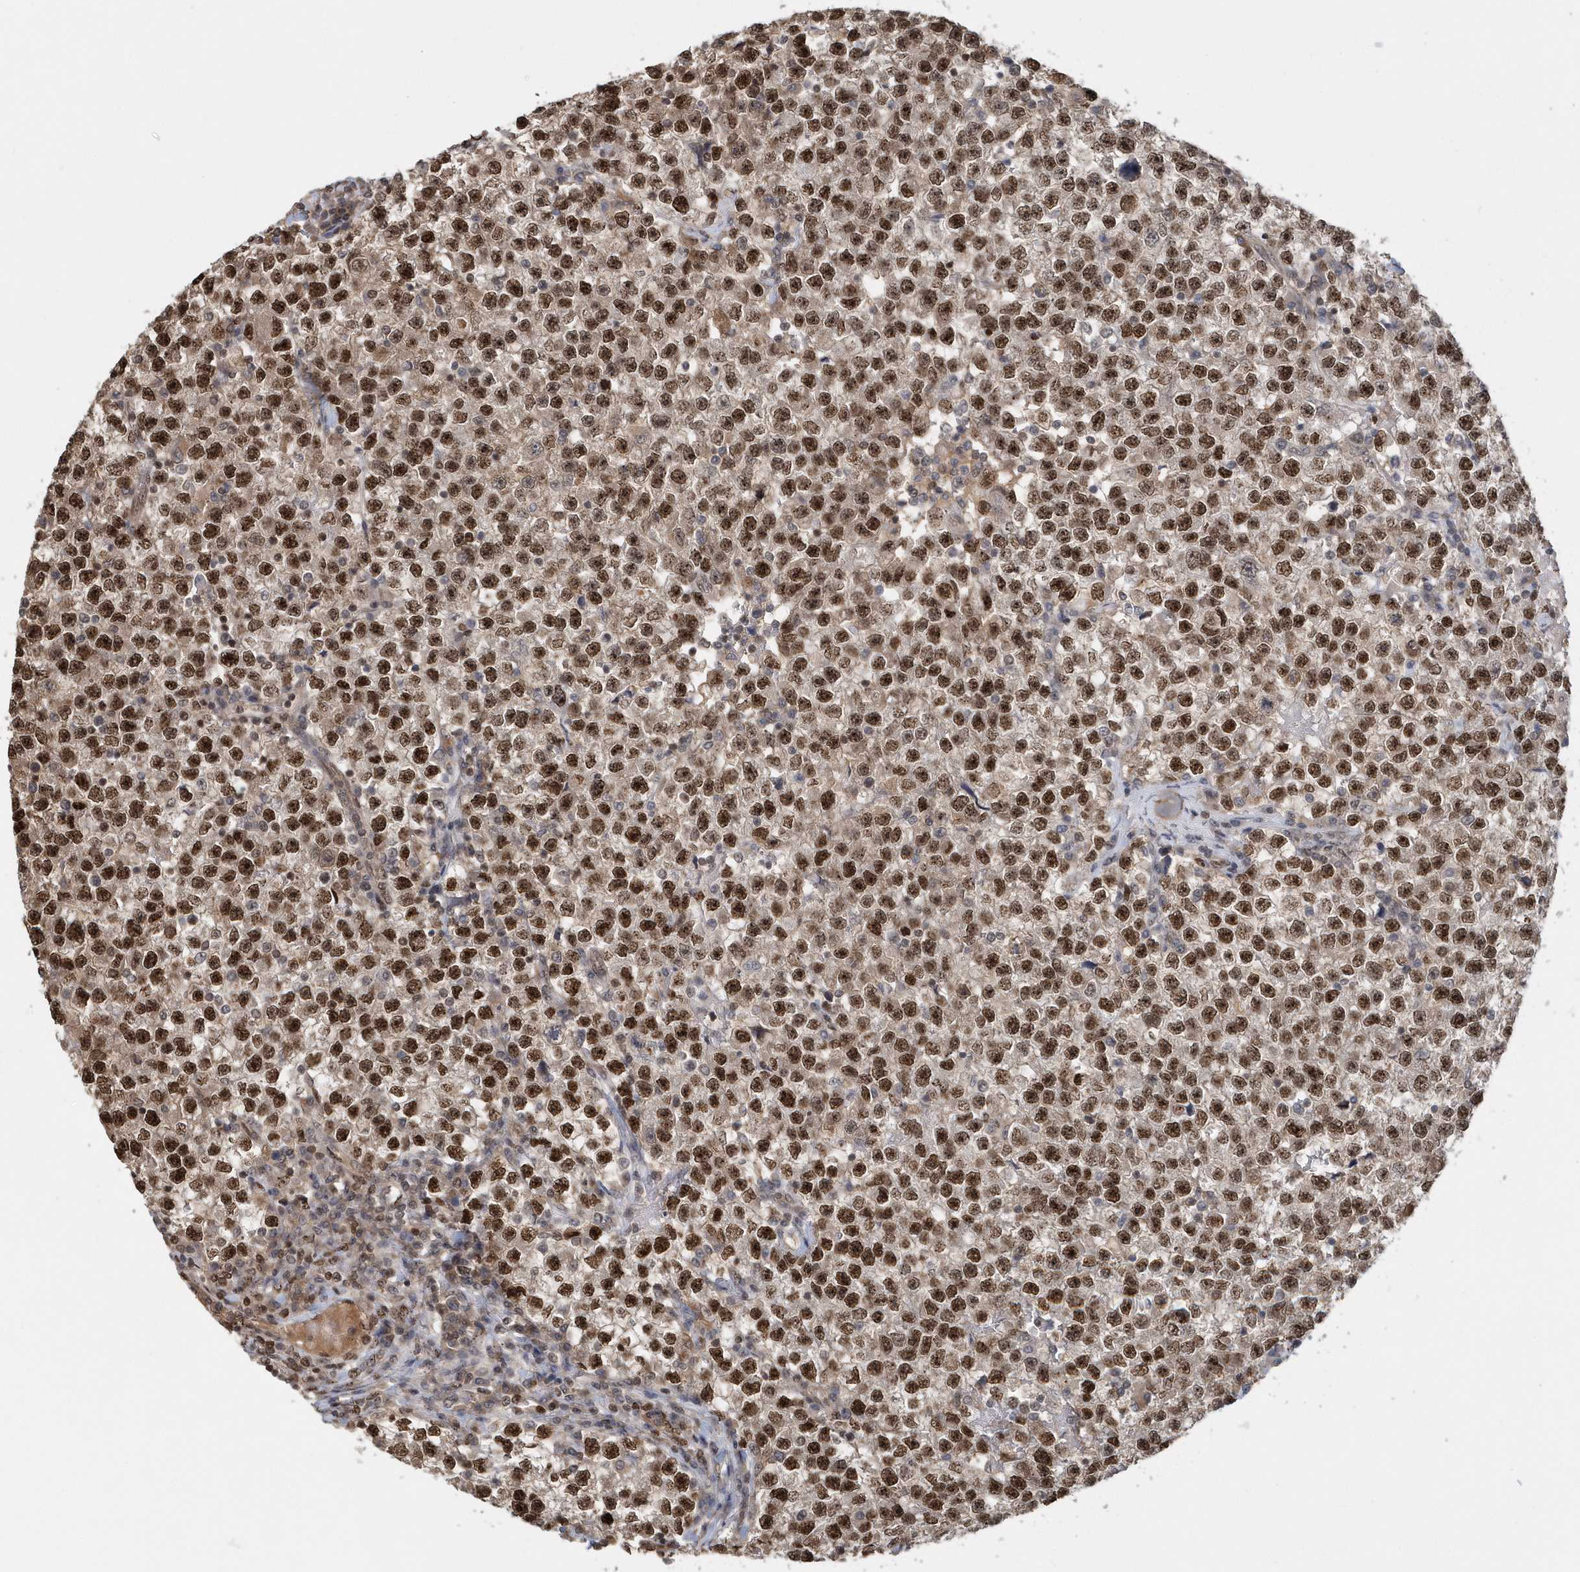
{"staining": {"intensity": "strong", "quantity": ">75%", "location": "nuclear"}, "tissue": "testis cancer", "cell_type": "Tumor cells", "image_type": "cancer", "snomed": [{"axis": "morphology", "description": "Seminoma, NOS"}, {"axis": "topography", "description": "Testis"}], "caption": "Protein expression analysis of seminoma (testis) demonstrates strong nuclear staining in approximately >75% of tumor cells. (IHC, brightfield microscopy, high magnification).", "gene": "SUMO2", "patient": {"sex": "male", "age": 22}}